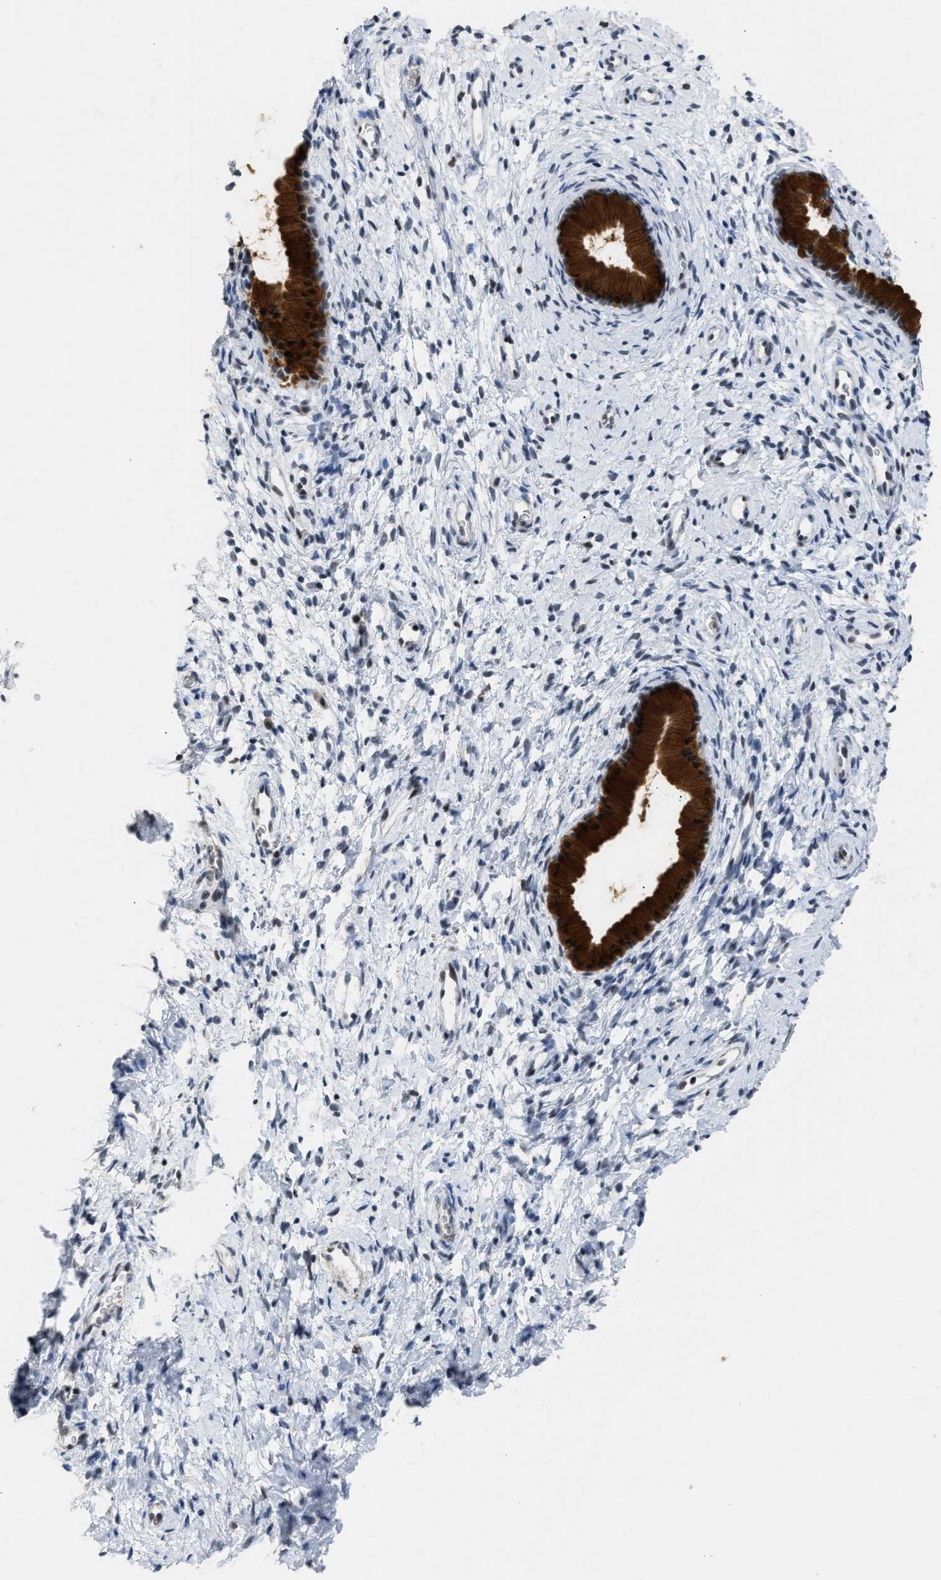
{"staining": {"intensity": "strong", "quantity": ">75%", "location": "cytoplasmic/membranous,nuclear"}, "tissue": "cervix", "cell_type": "Glandular cells", "image_type": "normal", "snomed": [{"axis": "morphology", "description": "Normal tissue, NOS"}, {"axis": "topography", "description": "Cervix"}], "caption": "A histopathology image of human cervix stained for a protein reveals strong cytoplasmic/membranous,nuclear brown staining in glandular cells. (Brightfield microscopy of DAB IHC at high magnification).", "gene": "SCAF4", "patient": {"sex": "female", "age": 72}}